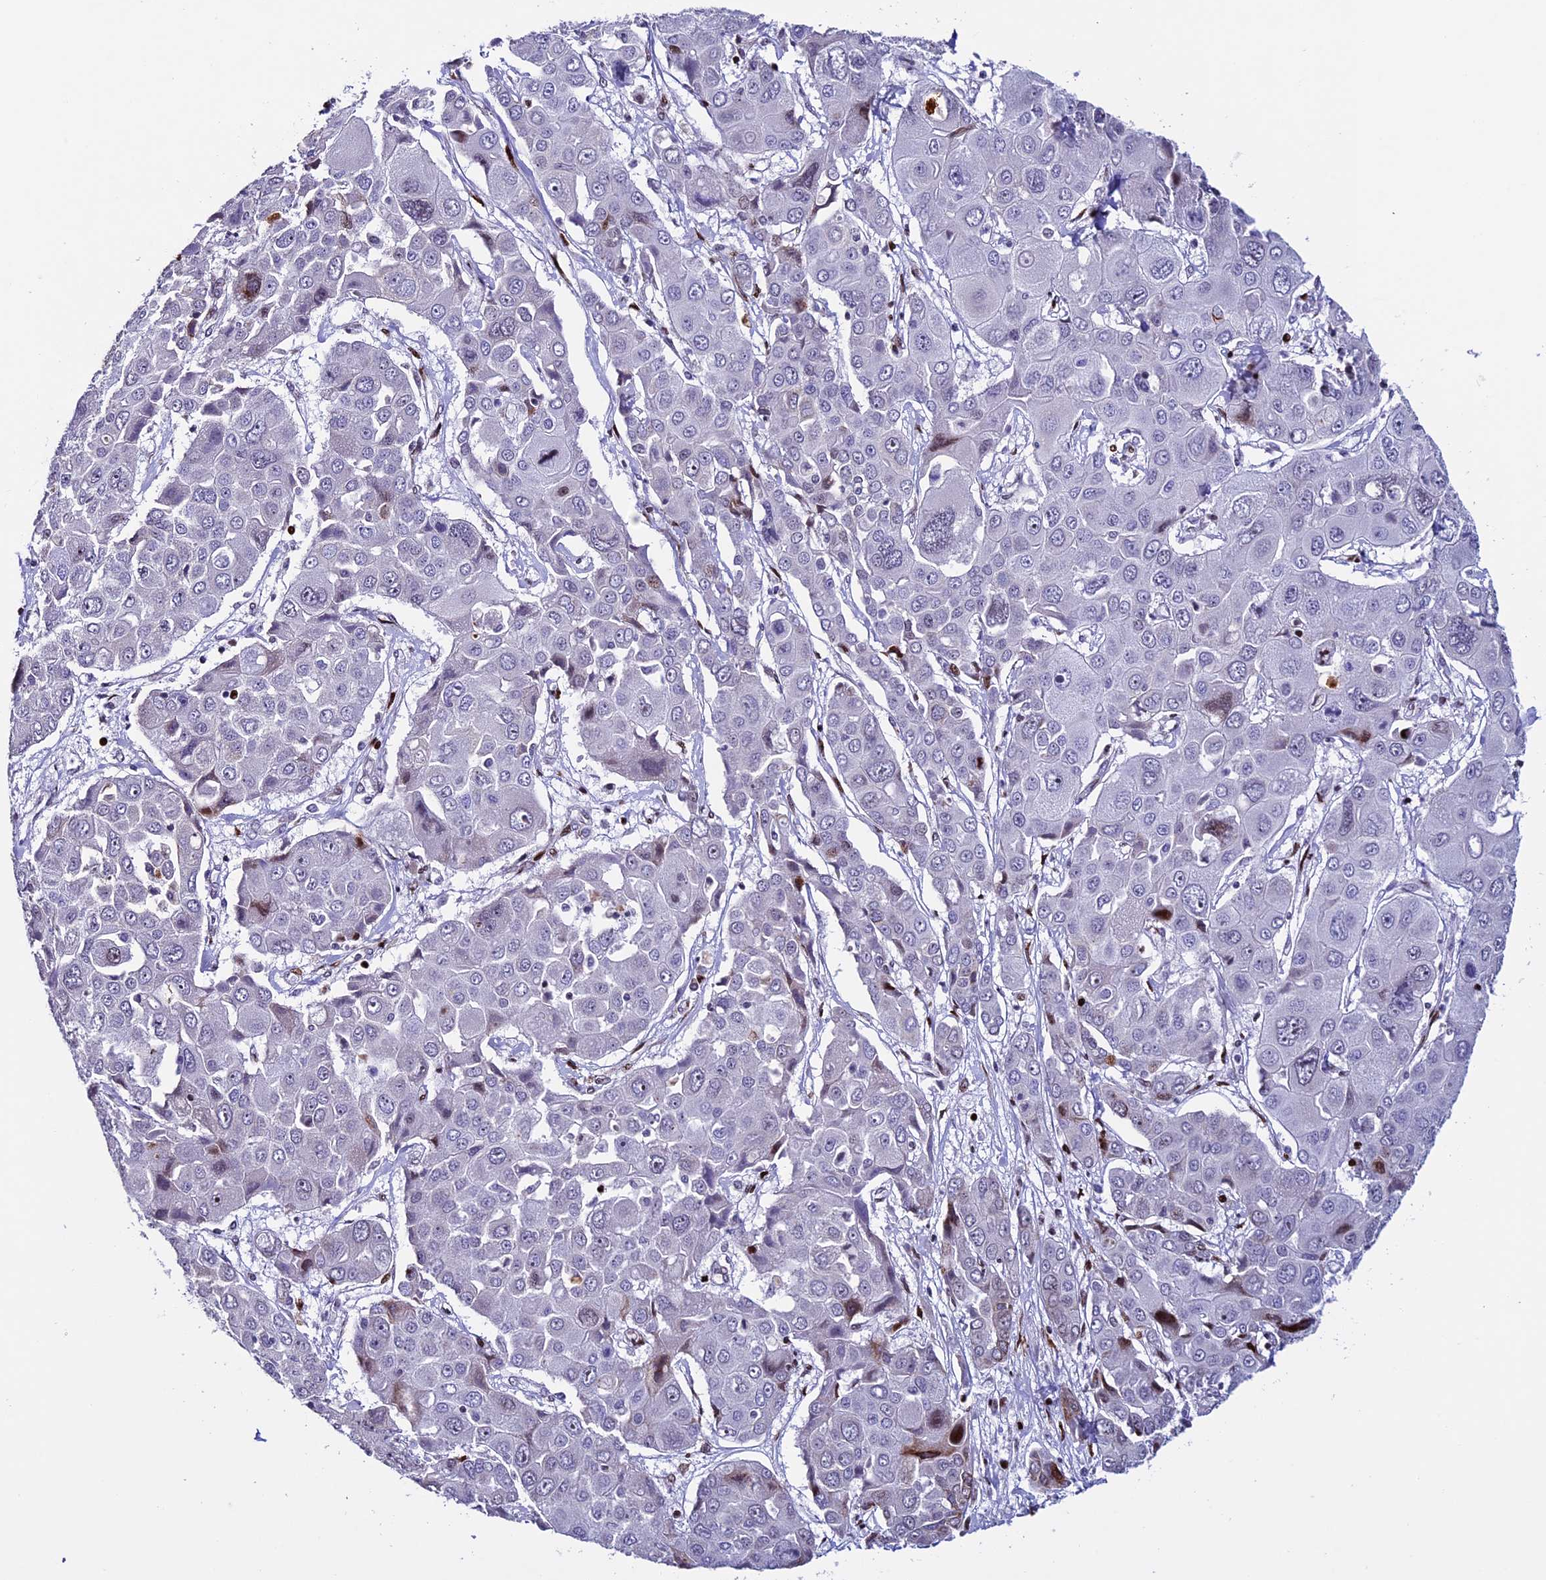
{"staining": {"intensity": "strong", "quantity": "<25%", "location": "nuclear"}, "tissue": "liver cancer", "cell_type": "Tumor cells", "image_type": "cancer", "snomed": [{"axis": "morphology", "description": "Cholangiocarcinoma"}, {"axis": "topography", "description": "Liver"}], "caption": "An immunohistochemistry (IHC) image of neoplastic tissue is shown. Protein staining in brown labels strong nuclear positivity in cholangiocarcinoma (liver) within tumor cells.", "gene": "BTBD3", "patient": {"sex": "male", "age": 67}}